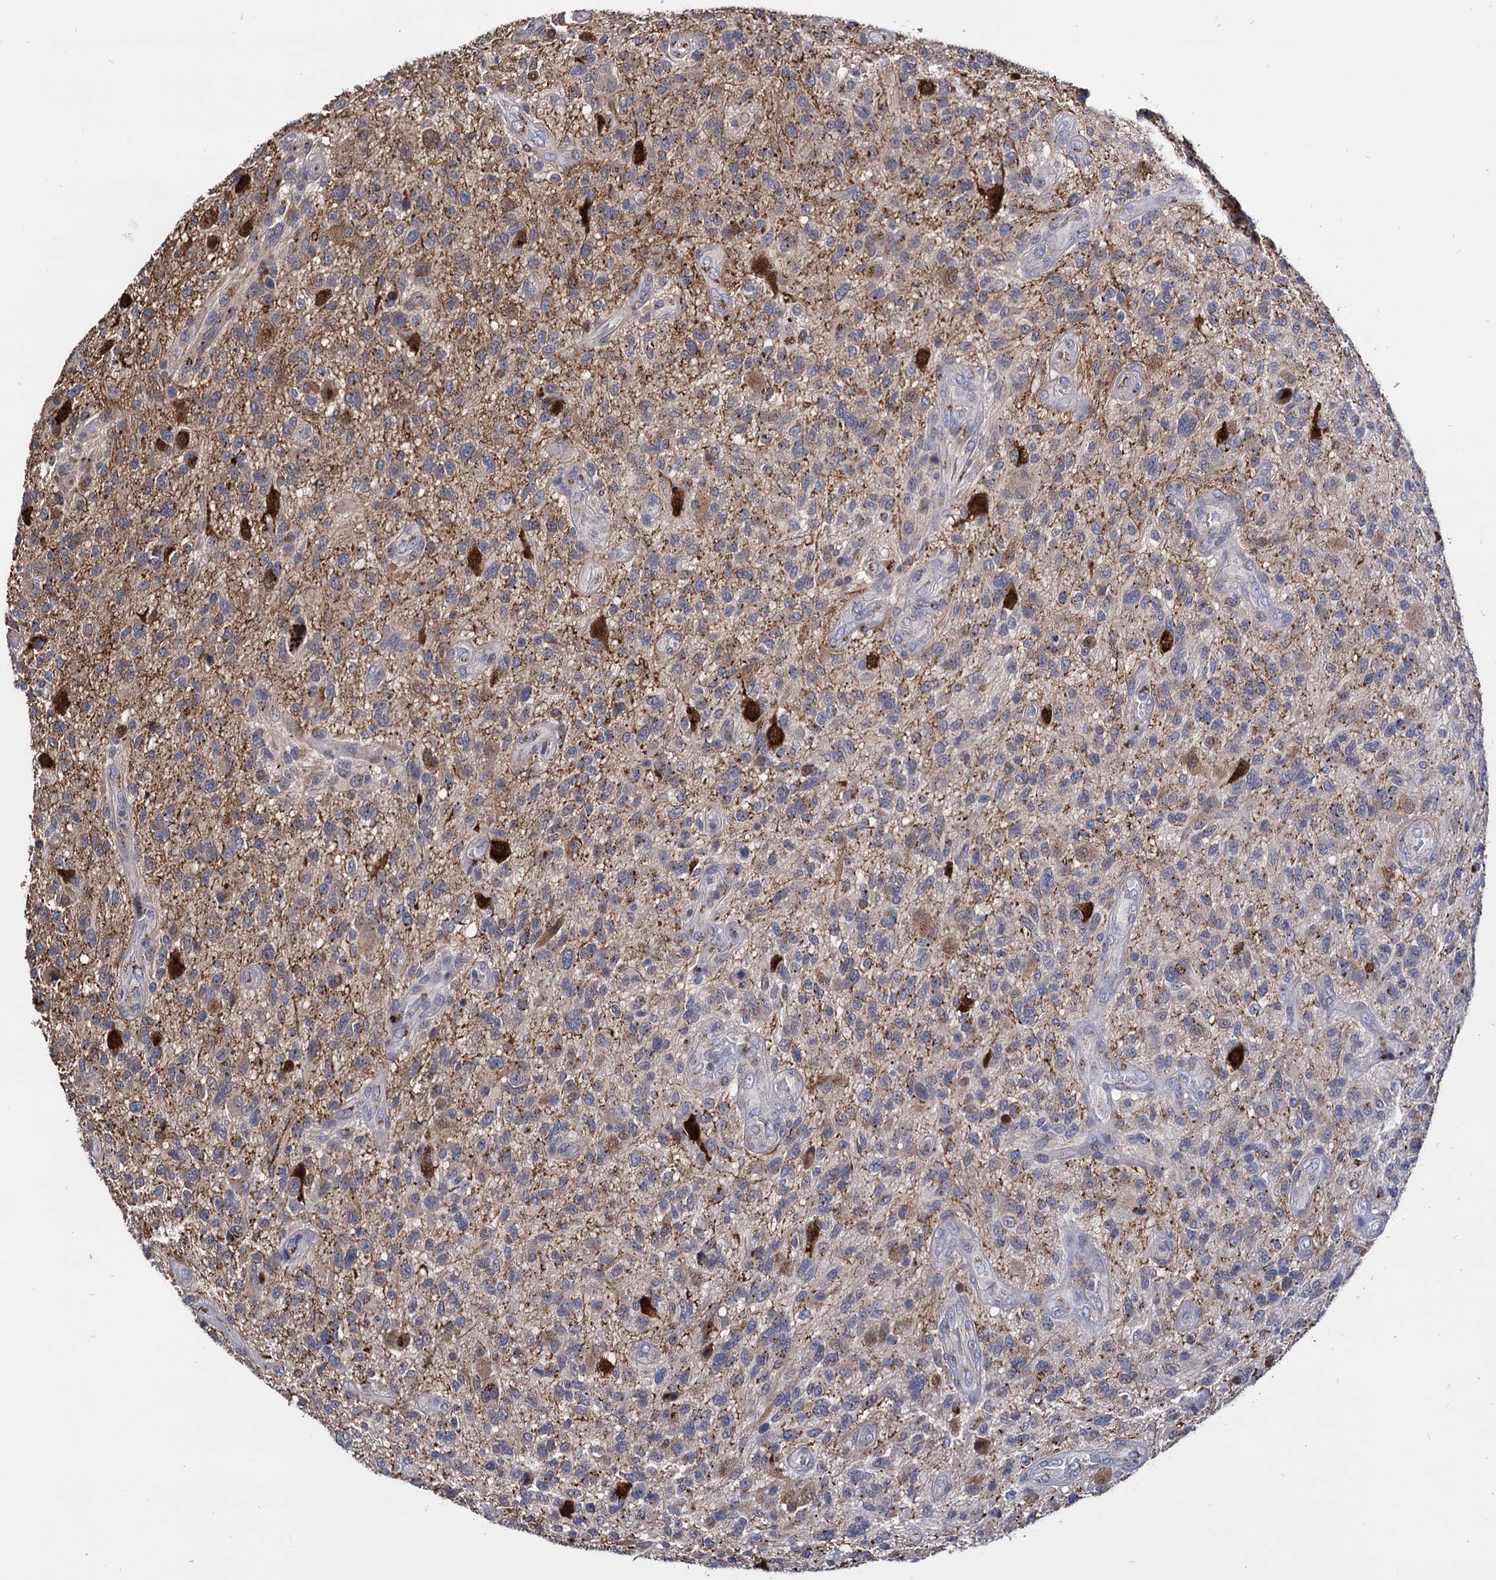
{"staining": {"intensity": "weak", "quantity": "<25%", "location": "cytoplasmic/membranous"}, "tissue": "glioma", "cell_type": "Tumor cells", "image_type": "cancer", "snomed": [{"axis": "morphology", "description": "Glioma, malignant, High grade"}, {"axis": "topography", "description": "Brain"}], "caption": "Tumor cells show no significant positivity in malignant high-grade glioma. (Brightfield microscopy of DAB (3,3'-diaminobenzidine) immunohistochemistry (IHC) at high magnification).", "gene": "ESD", "patient": {"sex": "male", "age": 47}}